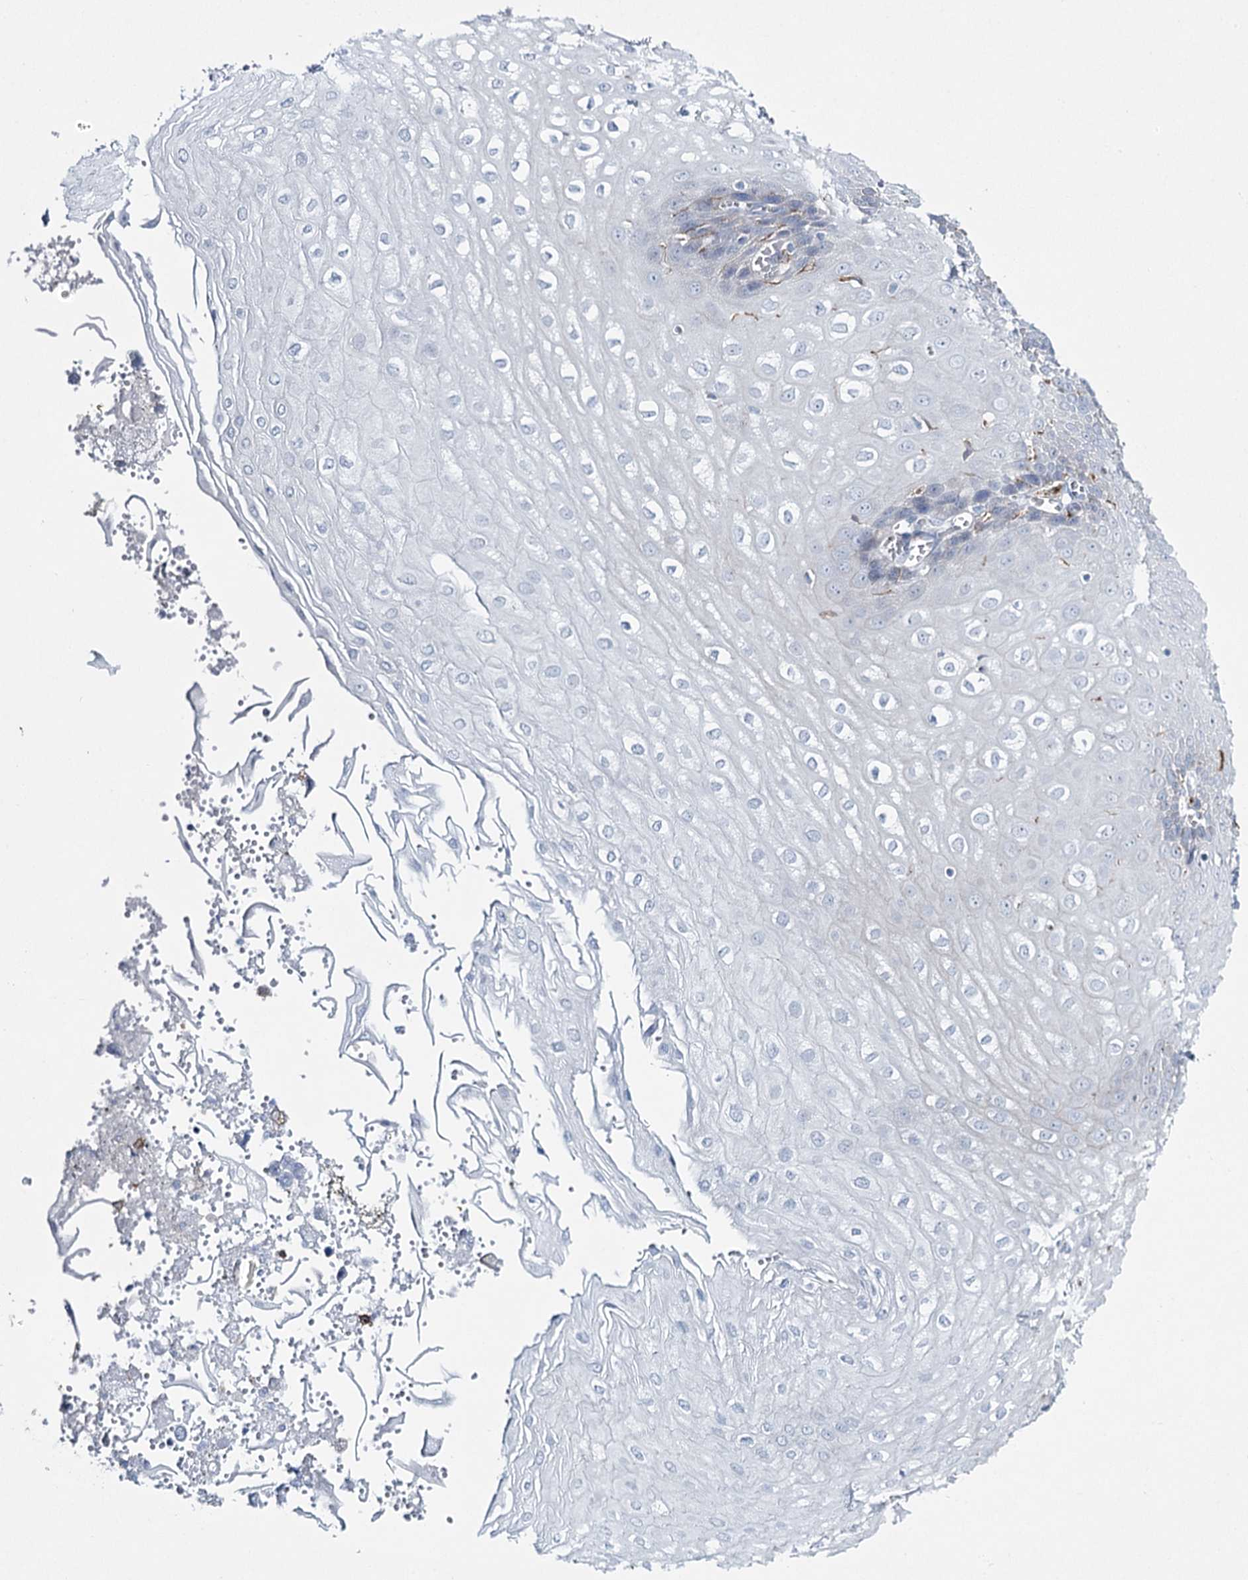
{"staining": {"intensity": "negative", "quantity": "none", "location": "none"}, "tissue": "esophagus", "cell_type": "Squamous epithelial cells", "image_type": "normal", "snomed": [{"axis": "morphology", "description": "Normal tissue, NOS"}, {"axis": "topography", "description": "Esophagus"}], "caption": "Immunohistochemical staining of normal esophagus shows no significant staining in squamous epithelial cells.", "gene": "CCDC88A", "patient": {"sex": "male", "age": 60}}